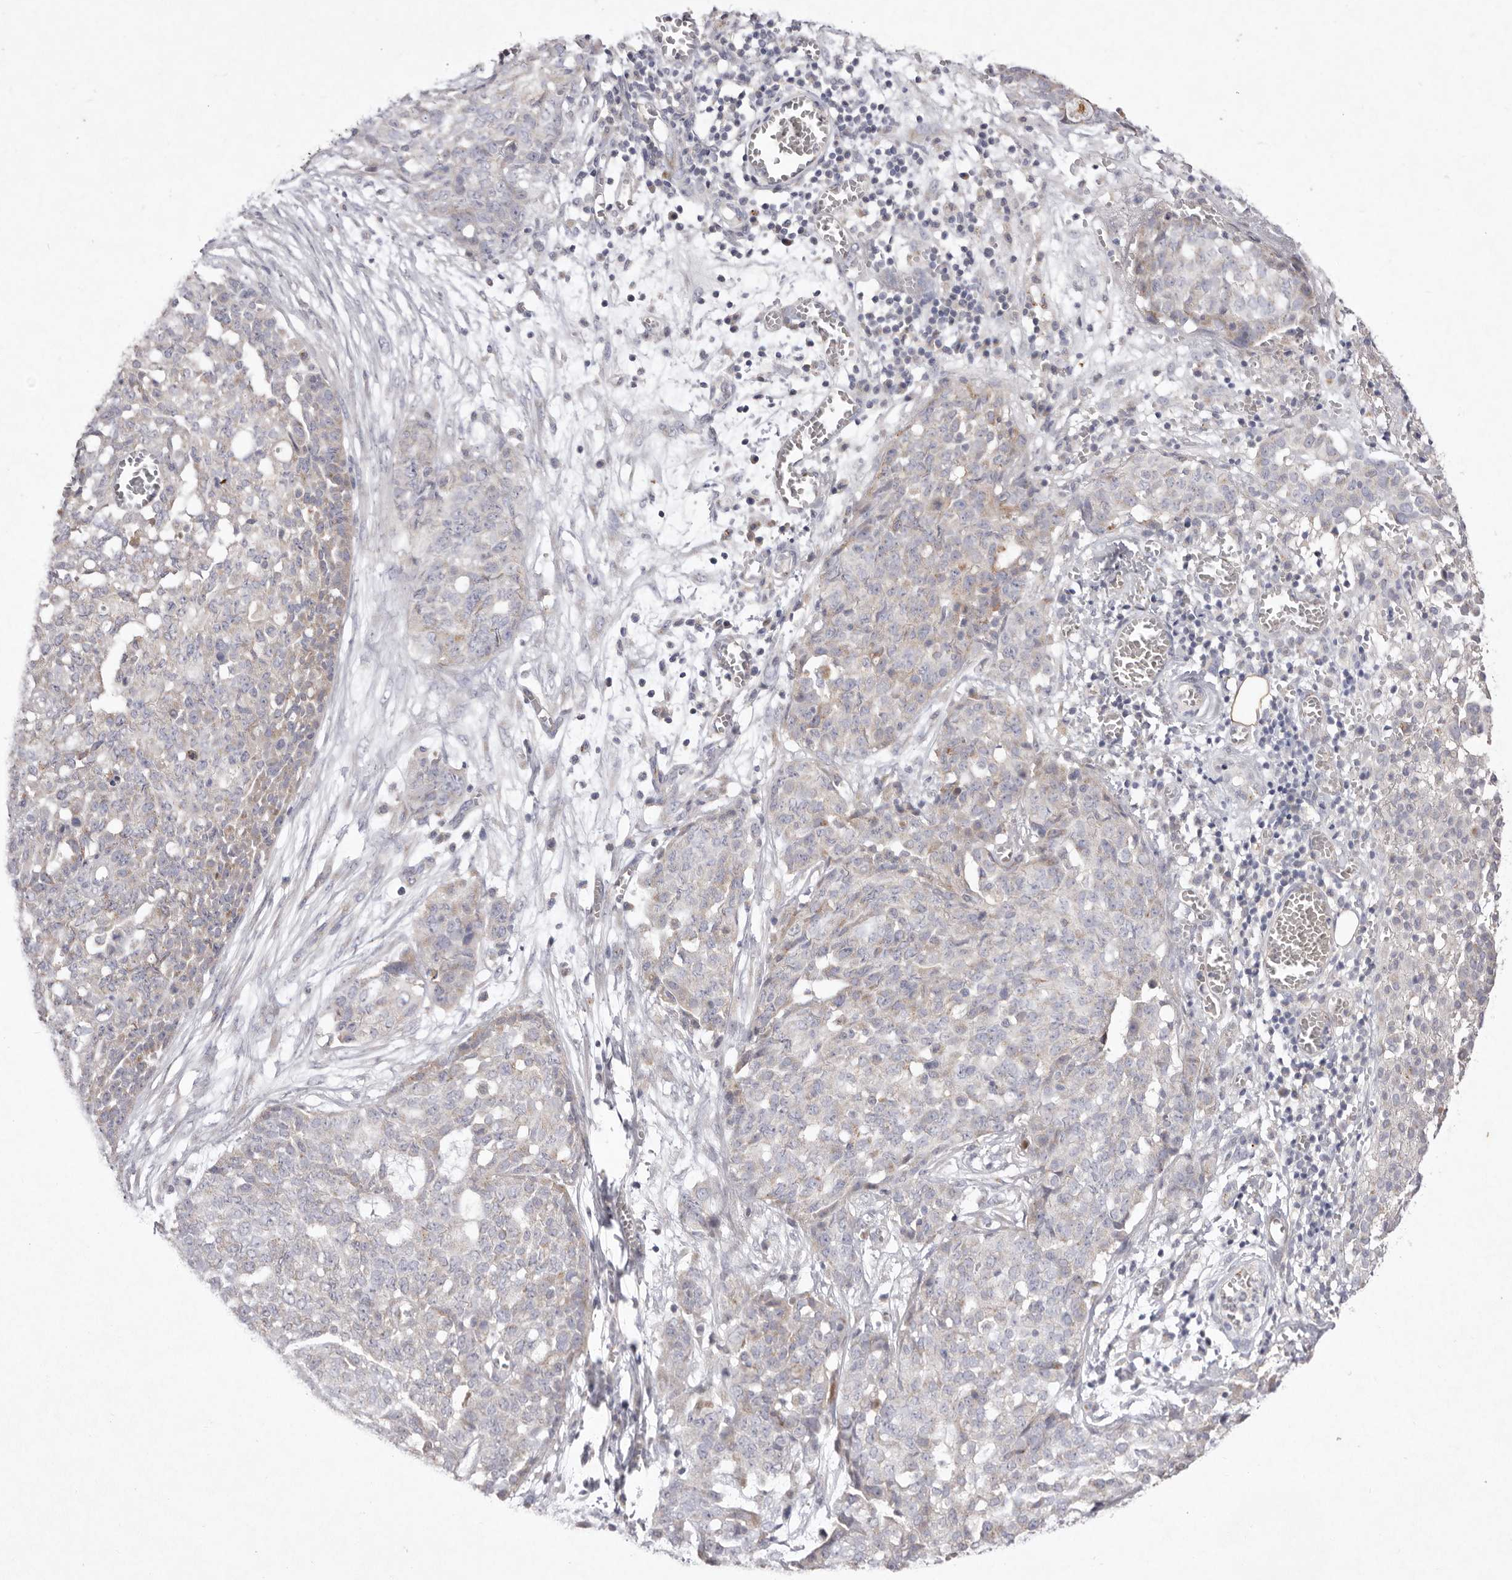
{"staining": {"intensity": "weak", "quantity": "<25%", "location": "cytoplasmic/membranous"}, "tissue": "ovarian cancer", "cell_type": "Tumor cells", "image_type": "cancer", "snomed": [{"axis": "morphology", "description": "Cystadenocarcinoma, serous, NOS"}, {"axis": "topography", "description": "Soft tissue"}, {"axis": "topography", "description": "Ovary"}], "caption": "IHC histopathology image of neoplastic tissue: human ovarian cancer stained with DAB (3,3'-diaminobenzidine) exhibits no significant protein positivity in tumor cells.", "gene": "USP24", "patient": {"sex": "female", "age": 57}}